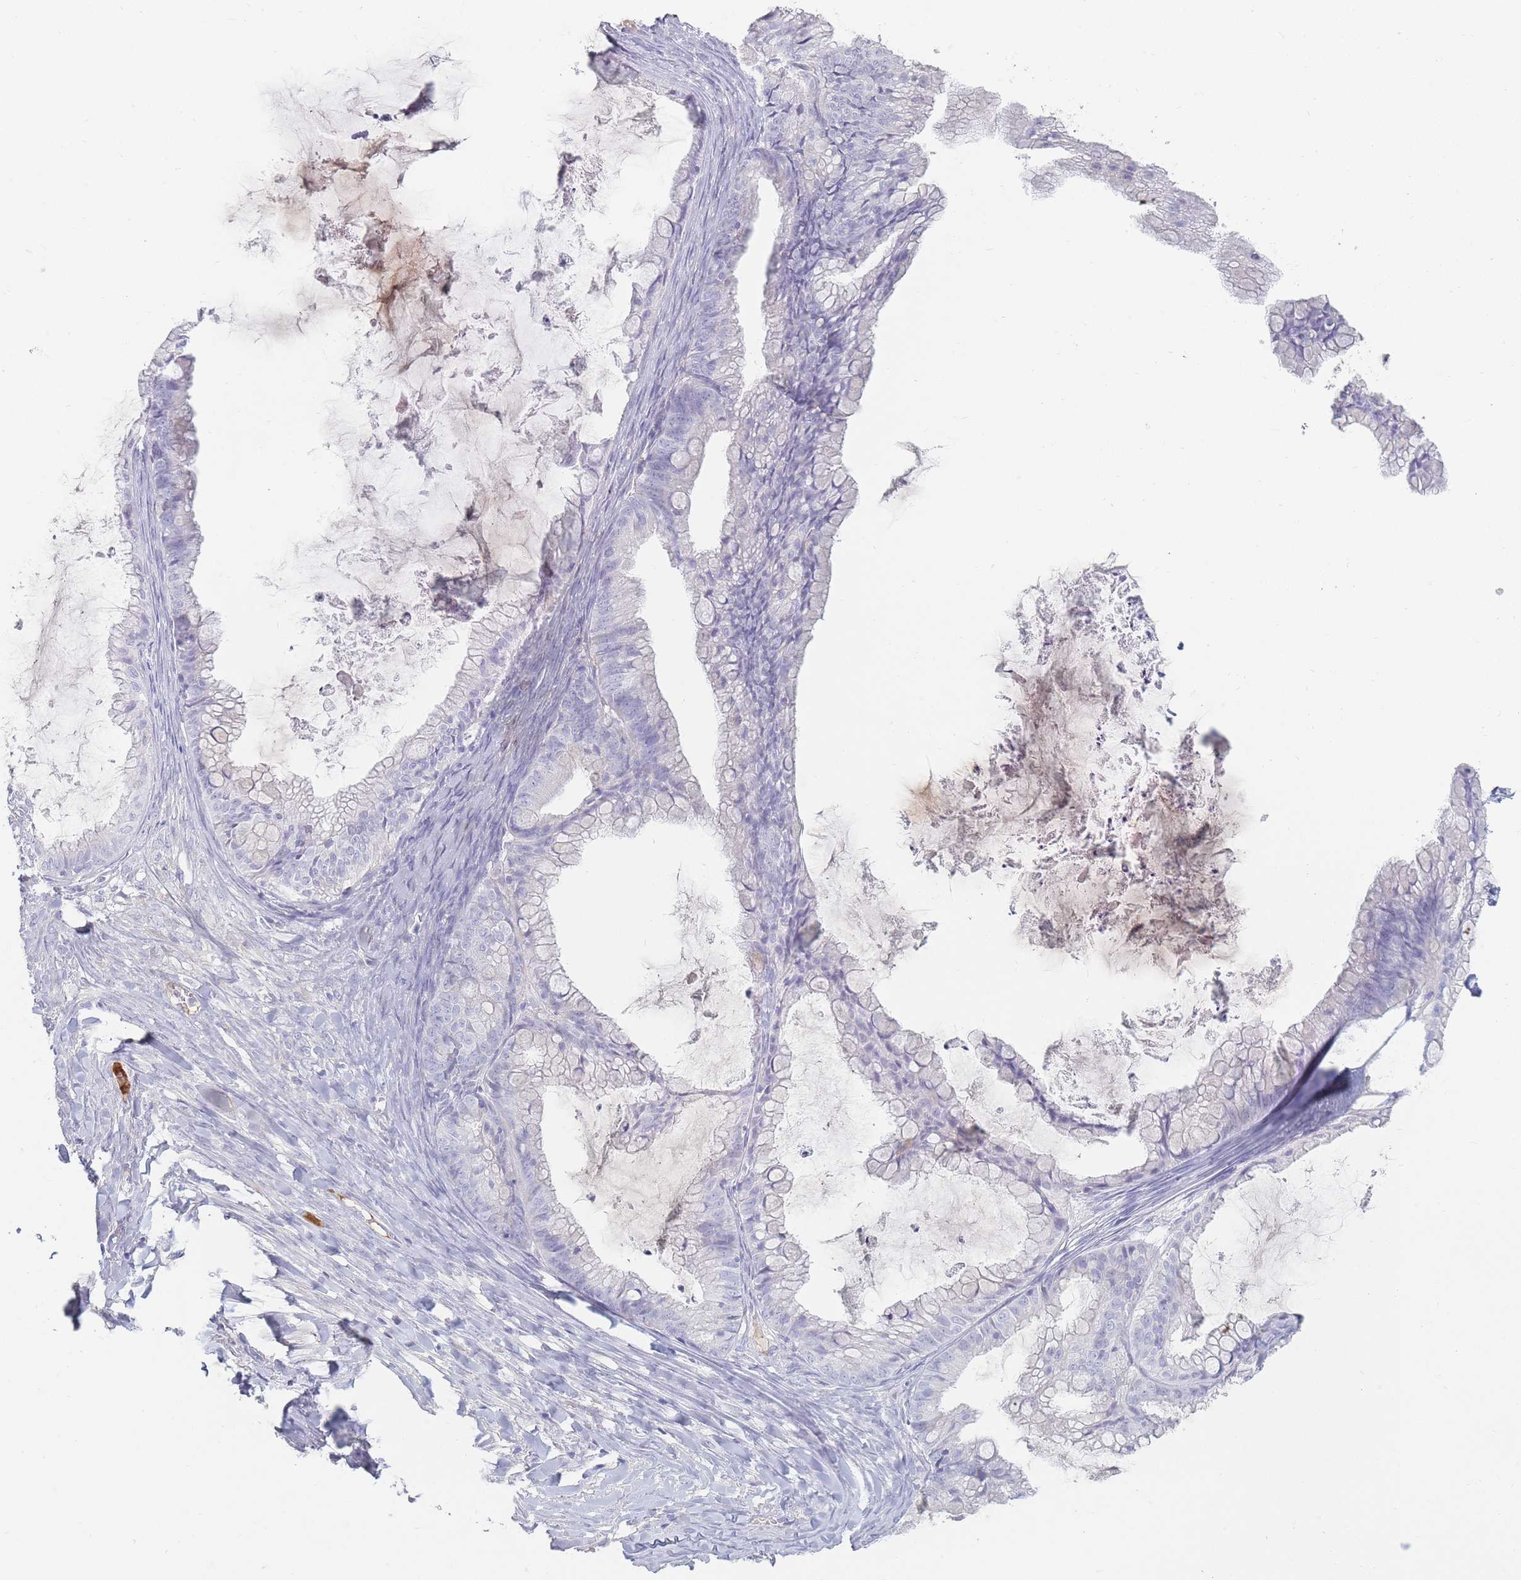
{"staining": {"intensity": "negative", "quantity": "none", "location": "none"}, "tissue": "ovarian cancer", "cell_type": "Tumor cells", "image_type": "cancer", "snomed": [{"axis": "morphology", "description": "Cystadenocarcinoma, mucinous, NOS"}, {"axis": "topography", "description": "Ovary"}], "caption": "Ovarian mucinous cystadenocarcinoma was stained to show a protein in brown. There is no significant staining in tumor cells. (DAB immunohistochemistry (IHC), high magnification).", "gene": "PRG4", "patient": {"sex": "female", "age": 35}}